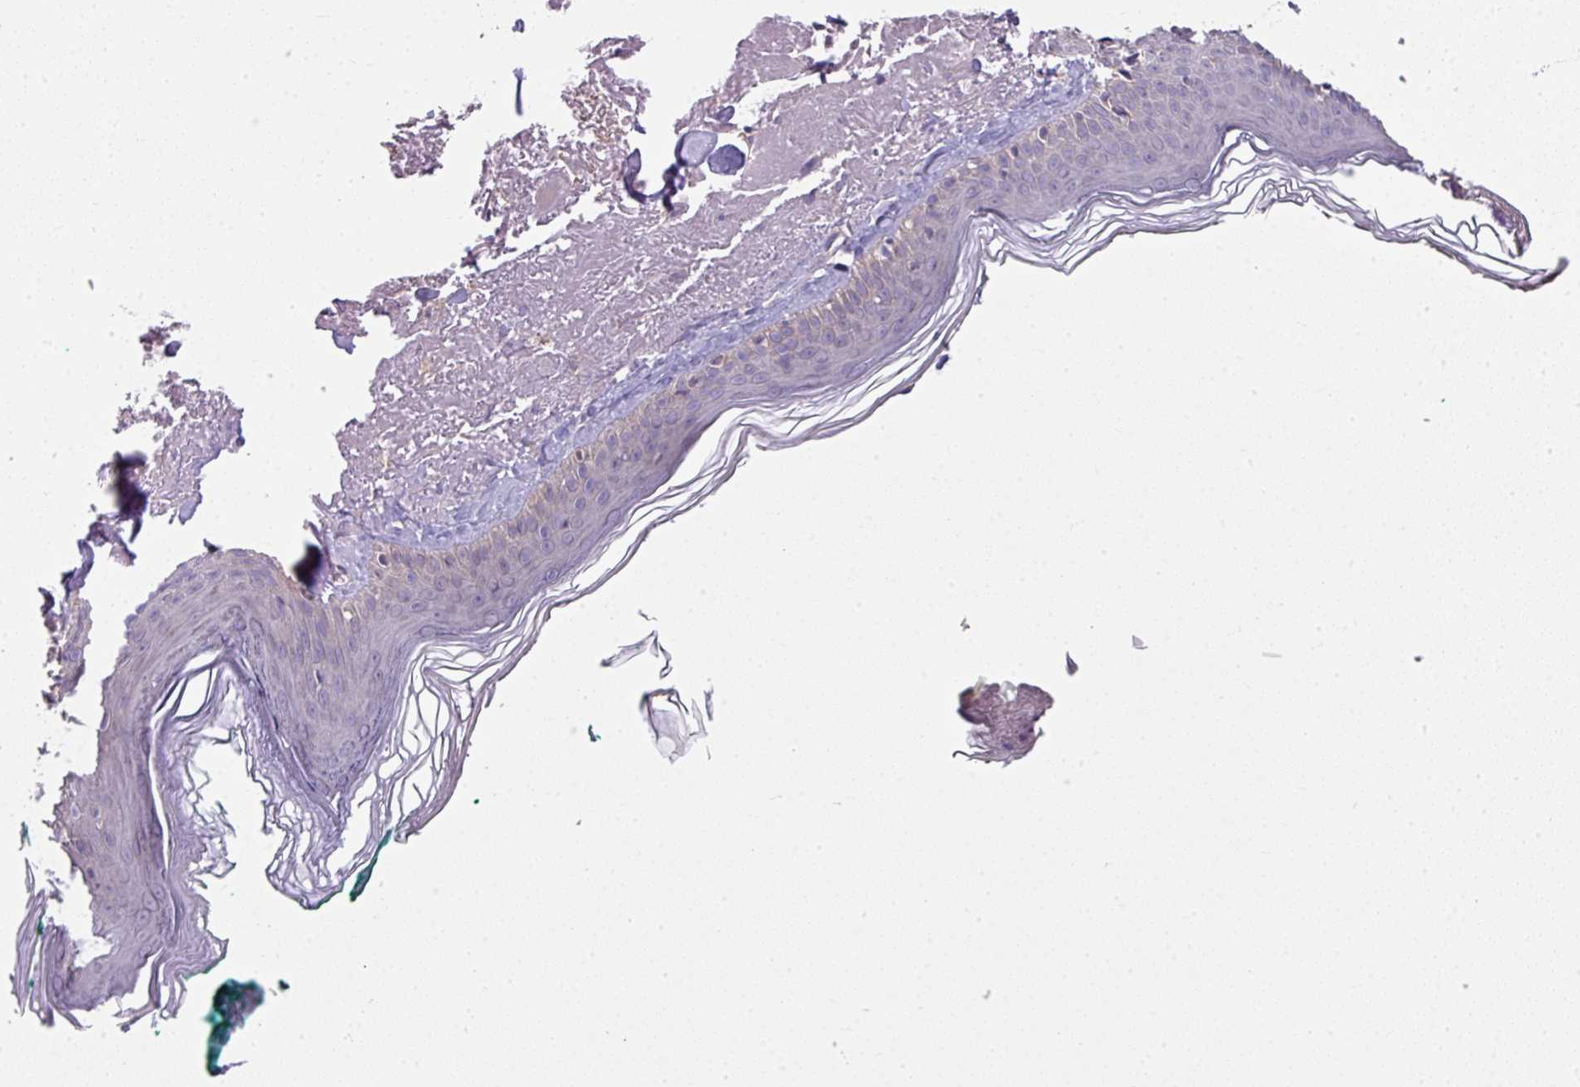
{"staining": {"intensity": "negative", "quantity": "none", "location": "none"}, "tissue": "skin", "cell_type": "Fibroblasts", "image_type": "normal", "snomed": [{"axis": "morphology", "description": "Normal tissue, NOS"}, {"axis": "morphology", "description": "Malignant melanoma, NOS"}, {"axis": "topography", "description": "Skin"}], "caption": "This is a photomicrograph of immunohistochemistry (IHC) staining of benign skin, which shows no staining in fibroblasts.", "gene": "PALS2", "patient": {"sex": "male", "age": 80}}